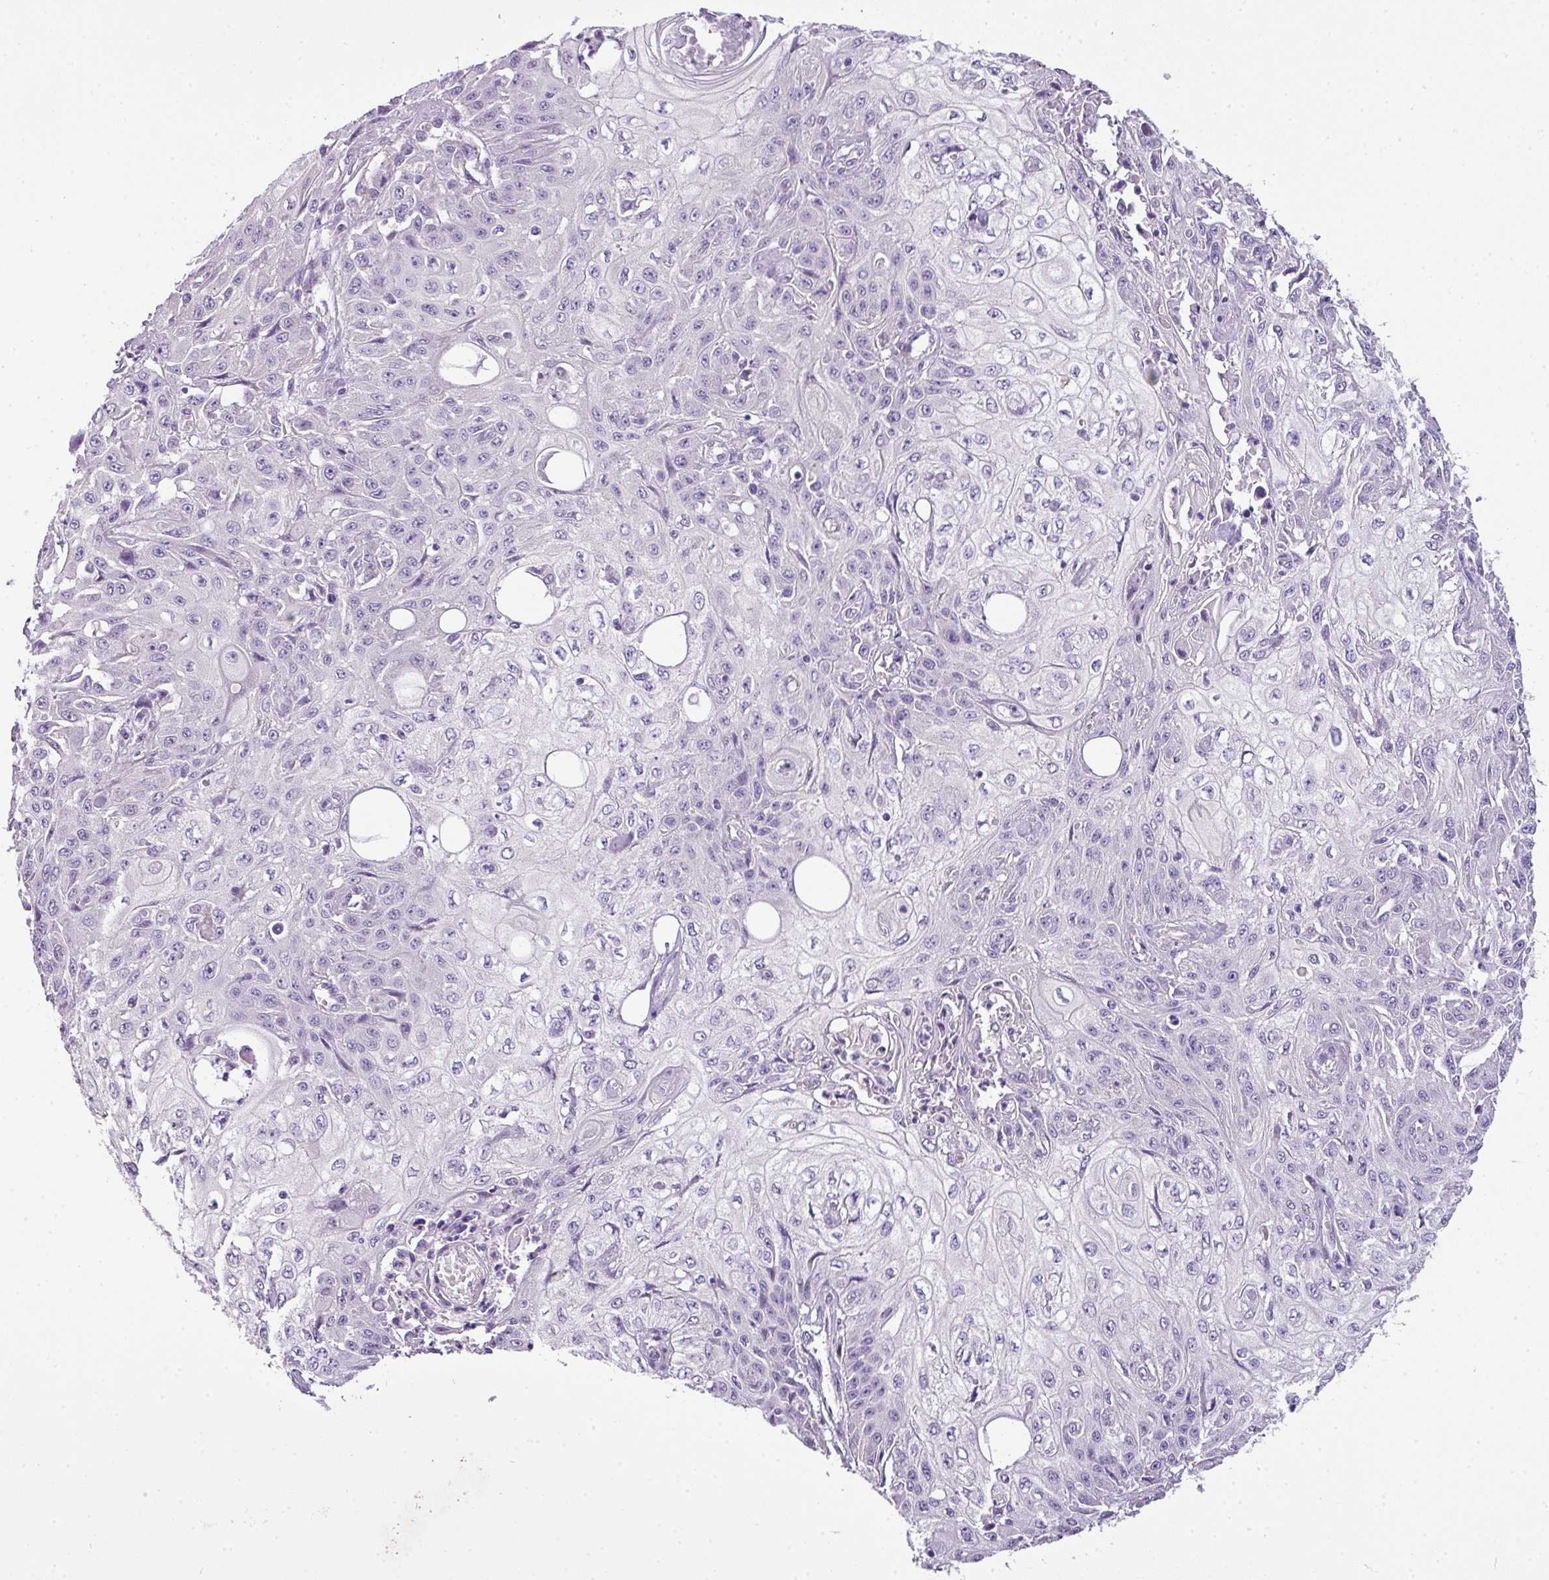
{"staining": {"intensity": "negative", "quantity": "none", "location": "none"}, "tissue": "skin cancer", "cell_type": "Tumor cells", "image_type": "cancer", "snomed": [{"axis": "morphology", "description": "Squamous cell carcinoma, NOS"}, {"axis": "morphology", "description": "Squamous cell carcinoma, metastatic, NOS"}, {"axis": "topography", "description": "Skin"}, {"axis": "topography", "description": "Lymph node"}], "caption": "The immunohistochemistry micrograph has no significant positivity in tumor cells of skin cancer tissue.", "gene": "ENSG00000273748", "patient": {"sex": "male", "age": 75}}